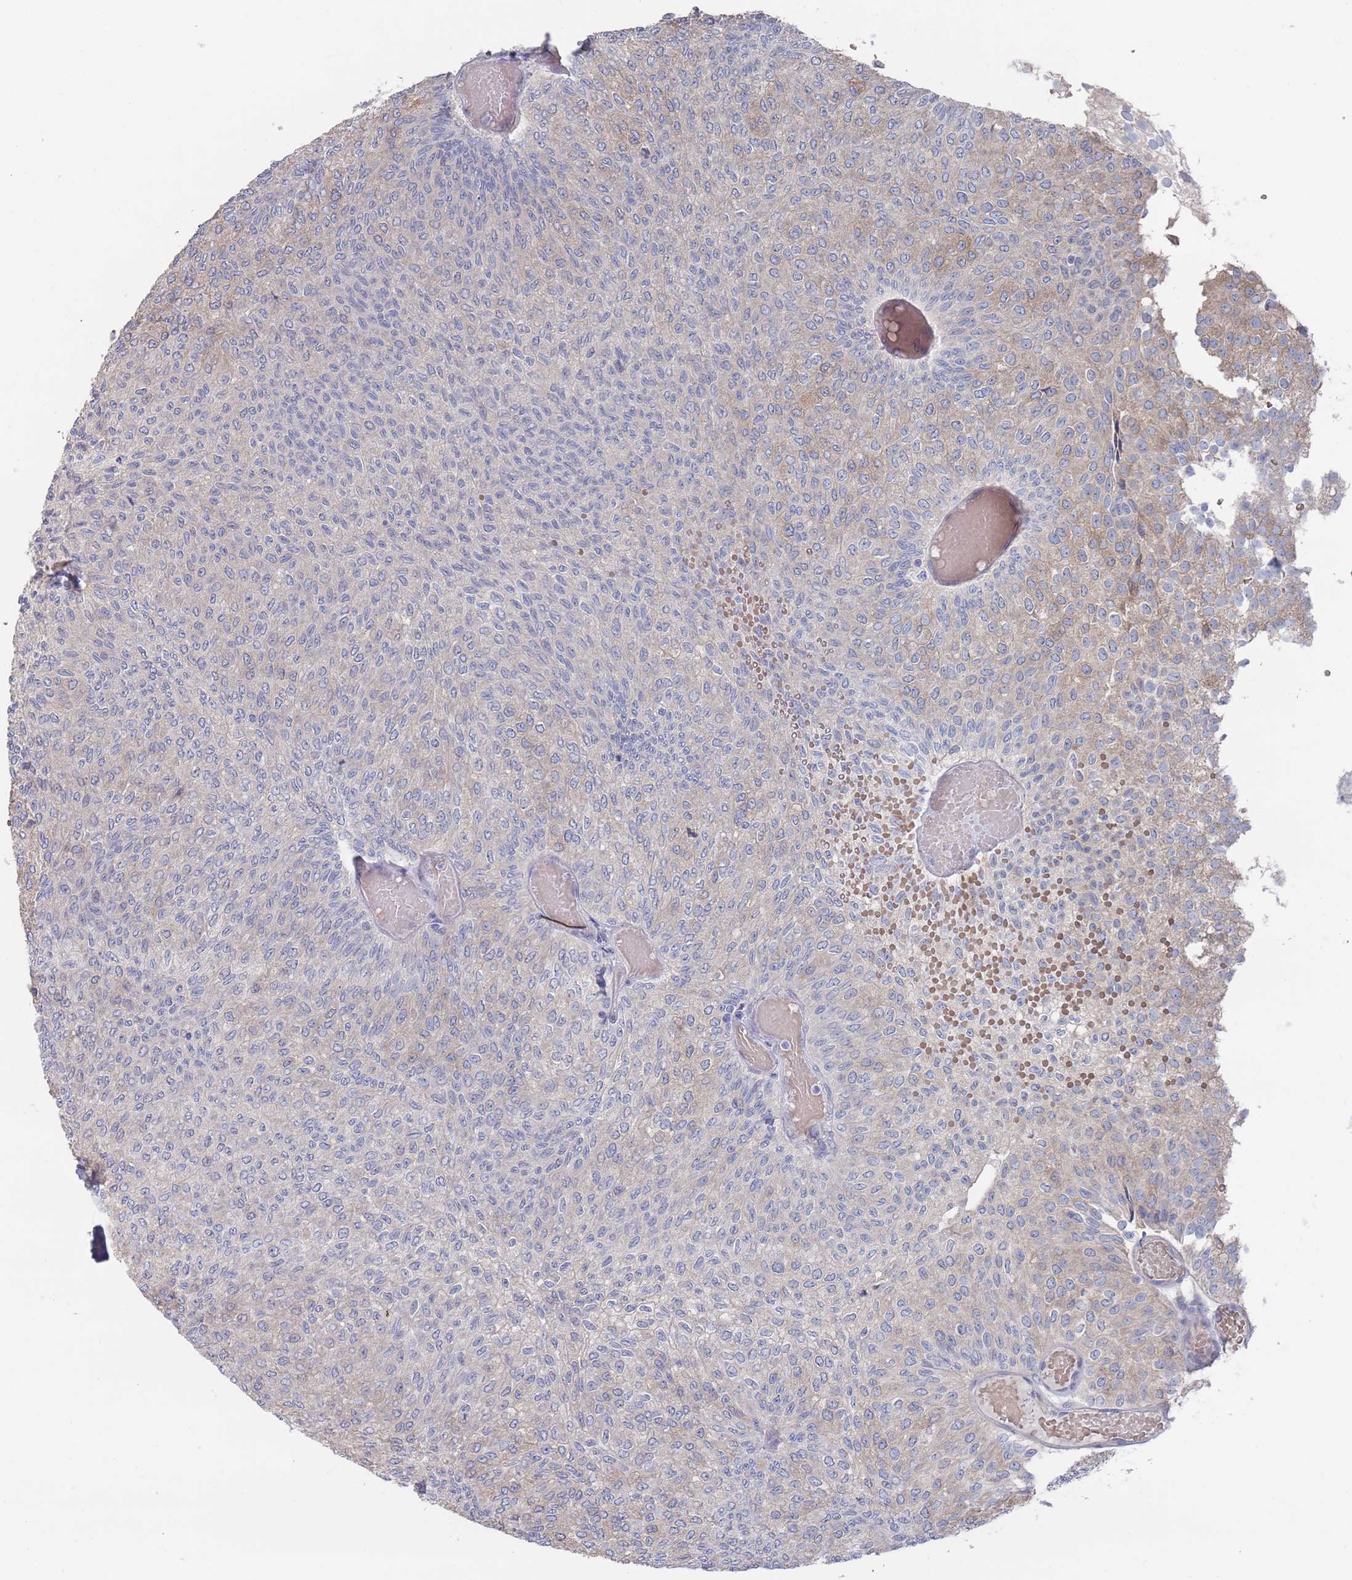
{"staining": {"intensity": "weak", "quantity": "<25%", "location": "cytoplasmic/membranous"}, "tissue": "urothelial cancer", "cell_type": "Tumor cells", "image_type": "cancer", "snomed": [{"axis": "morphology", "description": "Urothelial carcinoma, Low grade"}, {"axis": "topography", "description": "Urinary bladder"}], "caption": "Tumor cells are negative for brown protein staining in urothelial cancer.", "gene": "TMCO3", "patient": {"sex": "male", "age": 78}}